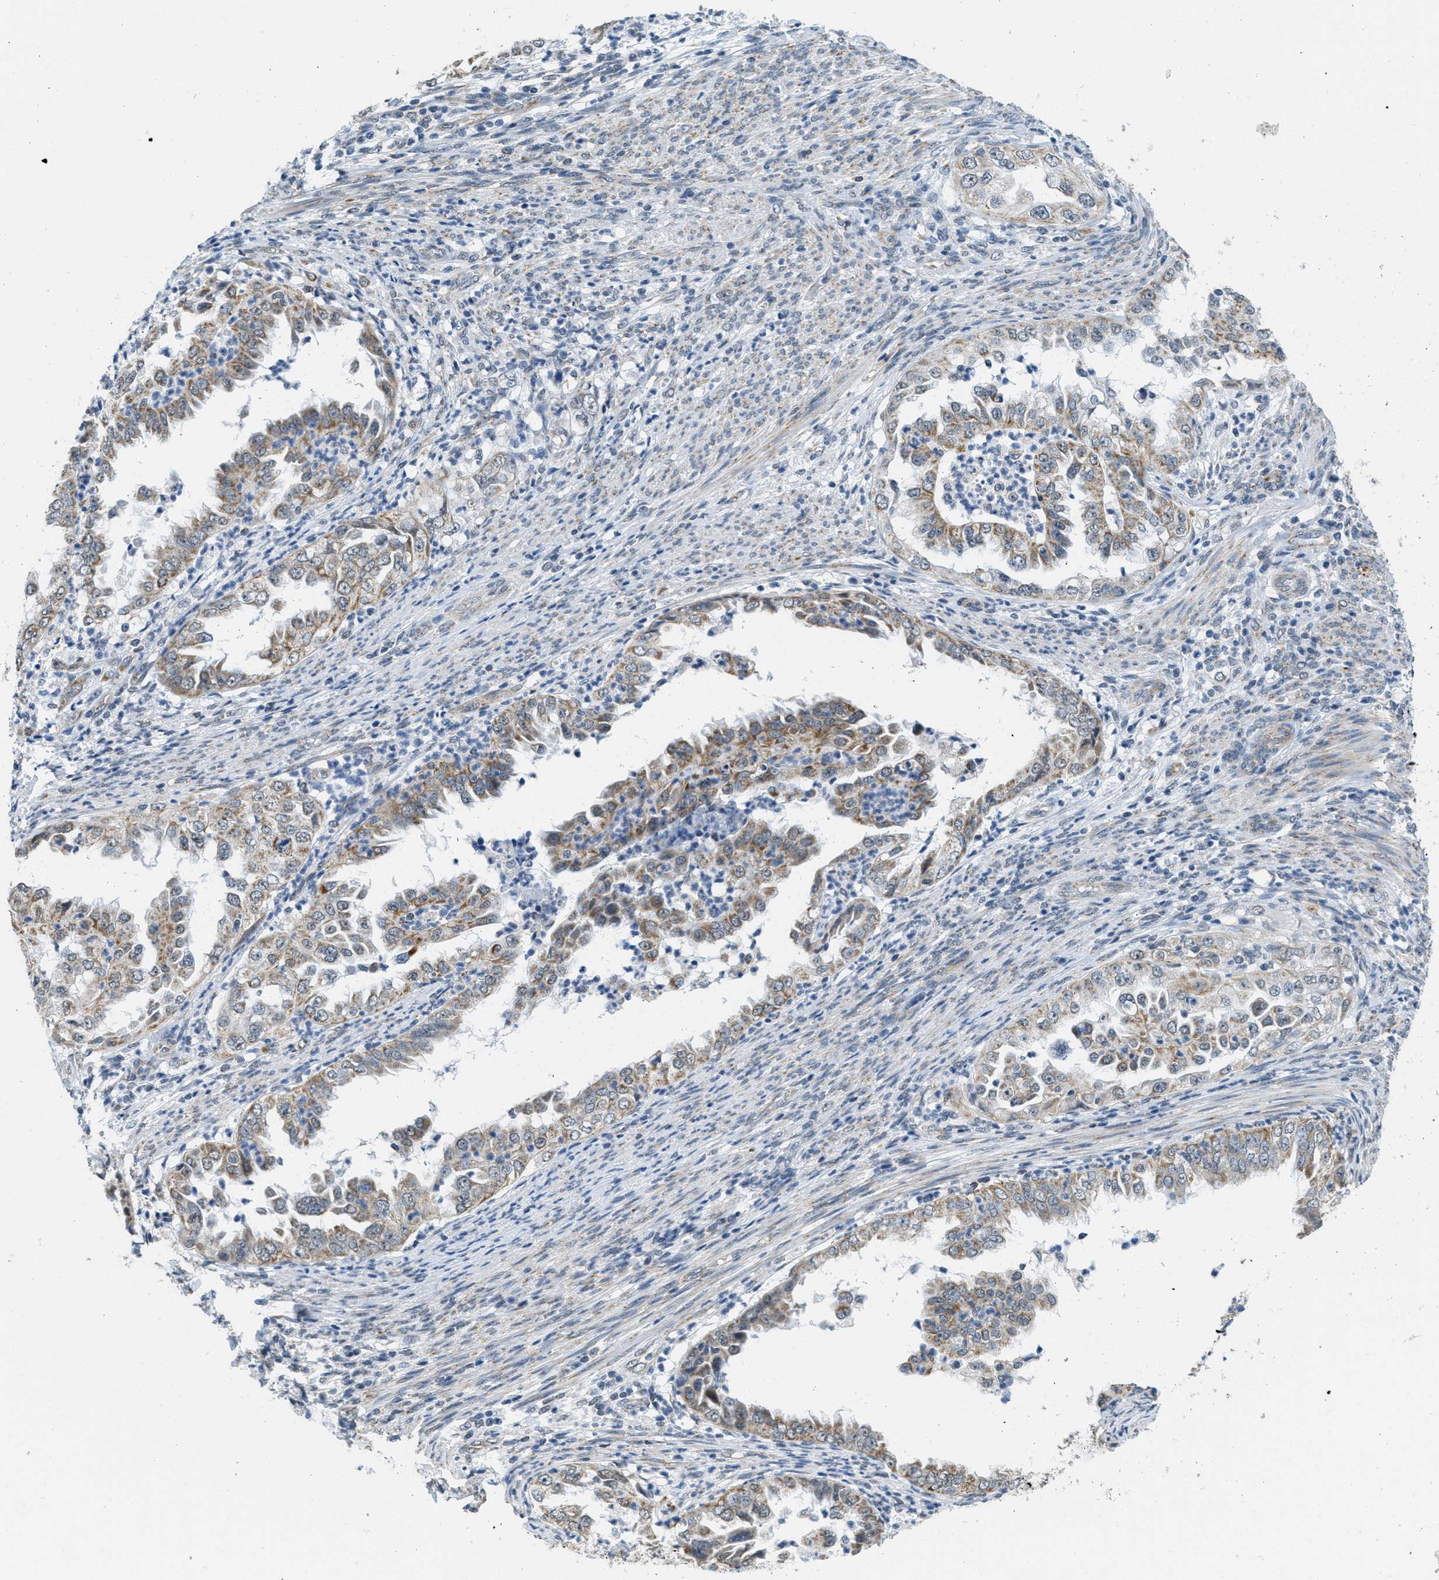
{"staining": {"intensity": "weak", "quantity": ">75%", "location": "cytoplasmic/membranous"}, "tissue": "endometrial cancer", "cell_type": "Tumor cells", "image_type": "cancer", "snomed": [{"axis": "morphology", "description": "Adenocarcinoma, NOS"}, {"axis": "topography", "description": "Endometrium"}], "caption": "Protein staining shows weak cytoplasmic/membranous expression in approximately >75% of tumor cells in adenocarcinoma (endometrial).", "gene": "TOMM70", "patient": {"sex": "female", "age": 85}}